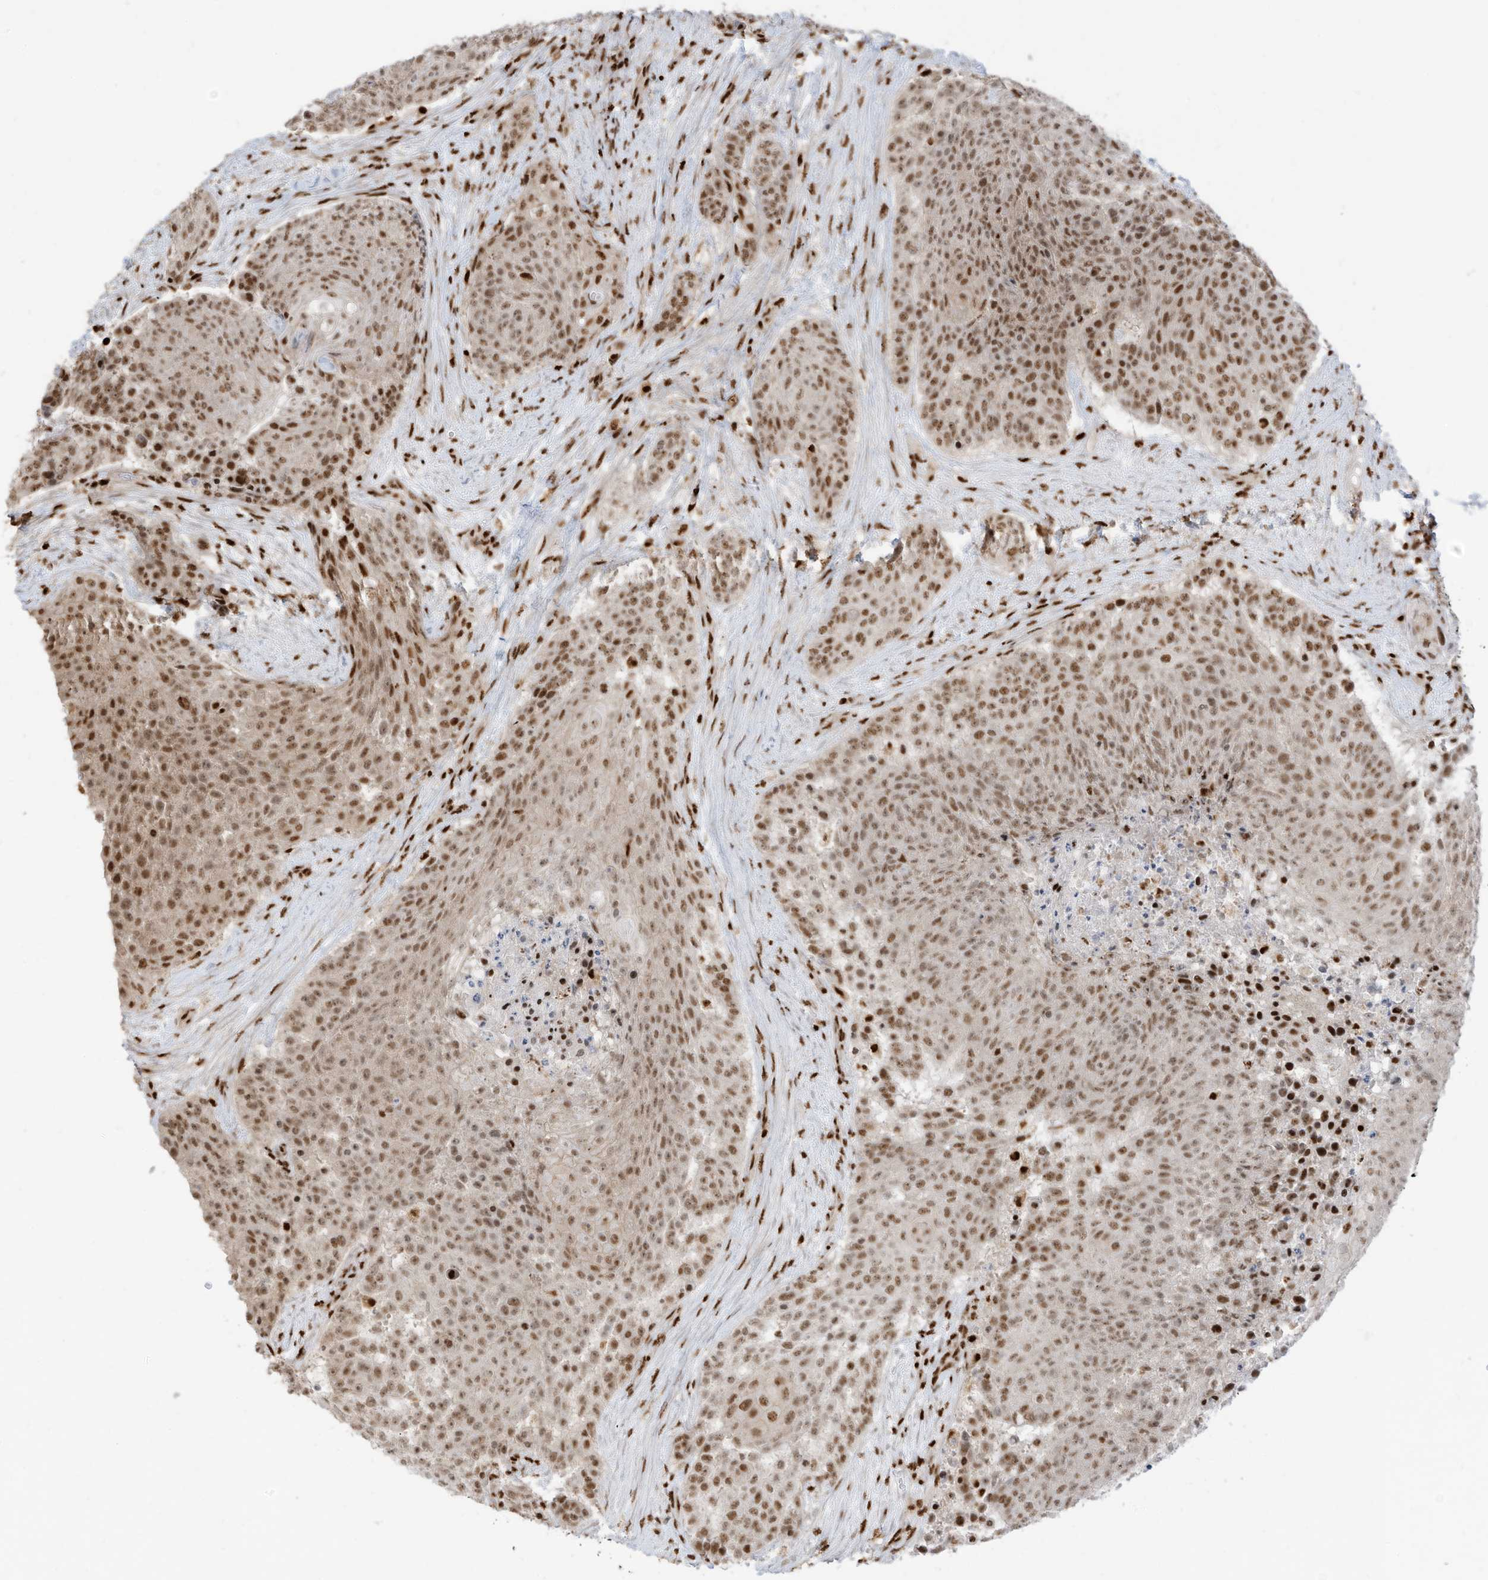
{"staining": {"intensity": "moderate", "quantity": ">75%", "location": "nuclear"}, "tissue": "urothelial cancer", "cell_type": "Tumor cells", "image_type": "cancer", "snomed": [{"axis": "morphology", "description": "Urothelial carcinoma, High grade"}, {"axis": "topography", "description": "Urinary bladder"}], "caption": "A photomicrograph showing moderate nuclear positivity in about >75% of tumor cells in urothelial cancer, as visualized by brown immunohistochemical staining.", "gene": "SAMD15", "patient": {"sex": "female", "age": 63}}